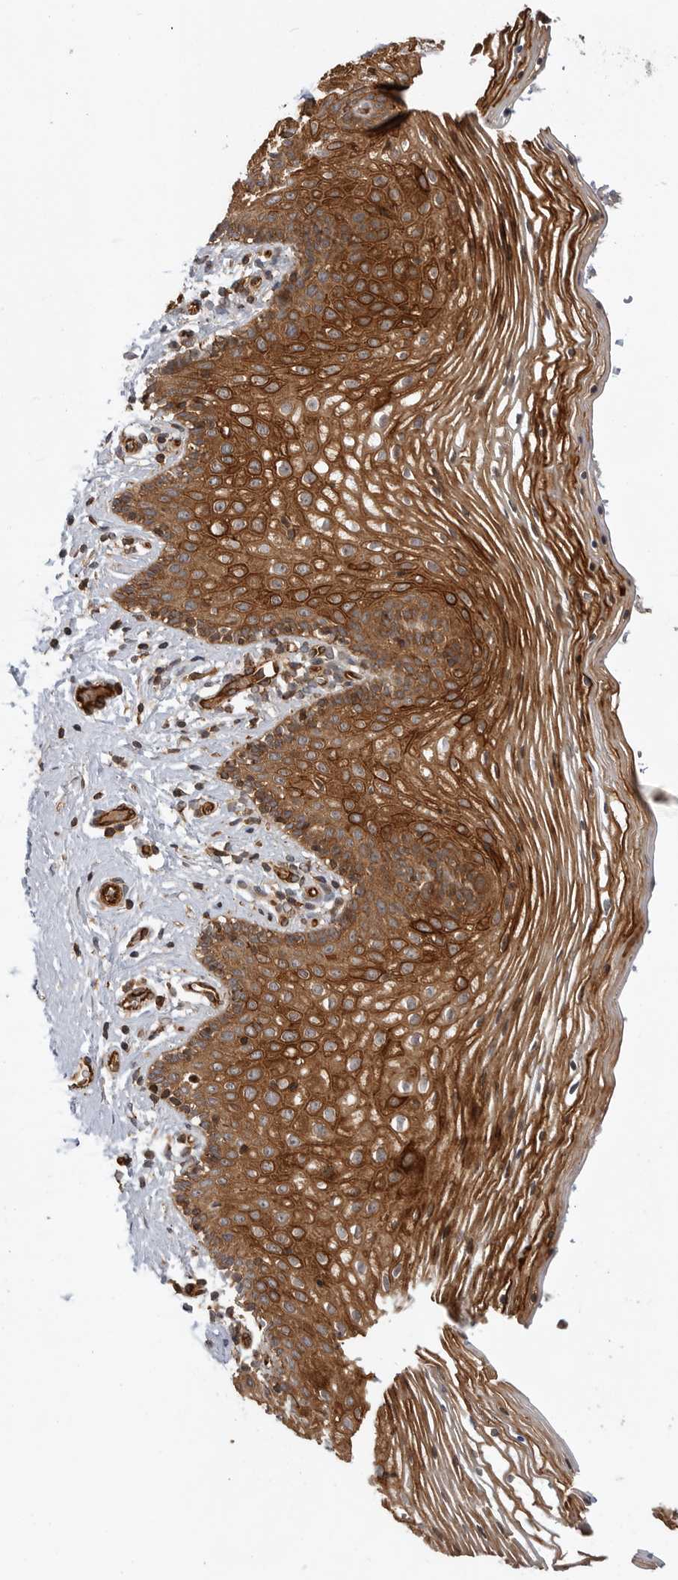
{"staining": {"intensity": "strong", "quantity": ">75%", "location": "cytoplasmic/membranous"}, "tissue": "vagina", "cell_type": "Squamous epithelial cells", "image_type": "normal", "snomed": [{"axis": "morphology", "description": "Normal tissue, NOS"}, {"axis": "topography", "description": "Vagina"}], "caption": "Protein positivity by immunohistochemistry (IHC) exhibits strong cytoplasmic/membranous positivity in approximately >75% of squamous epithelial cells in benign vagina. The staining was performed using DAB (3,3'-diaminobenzidine), with brown indicating positive protein expression. Nuclei are stained blue with hematoxylin.", "gene": "GPATCH2", "patient": {"sex": "female", "age": 32}}